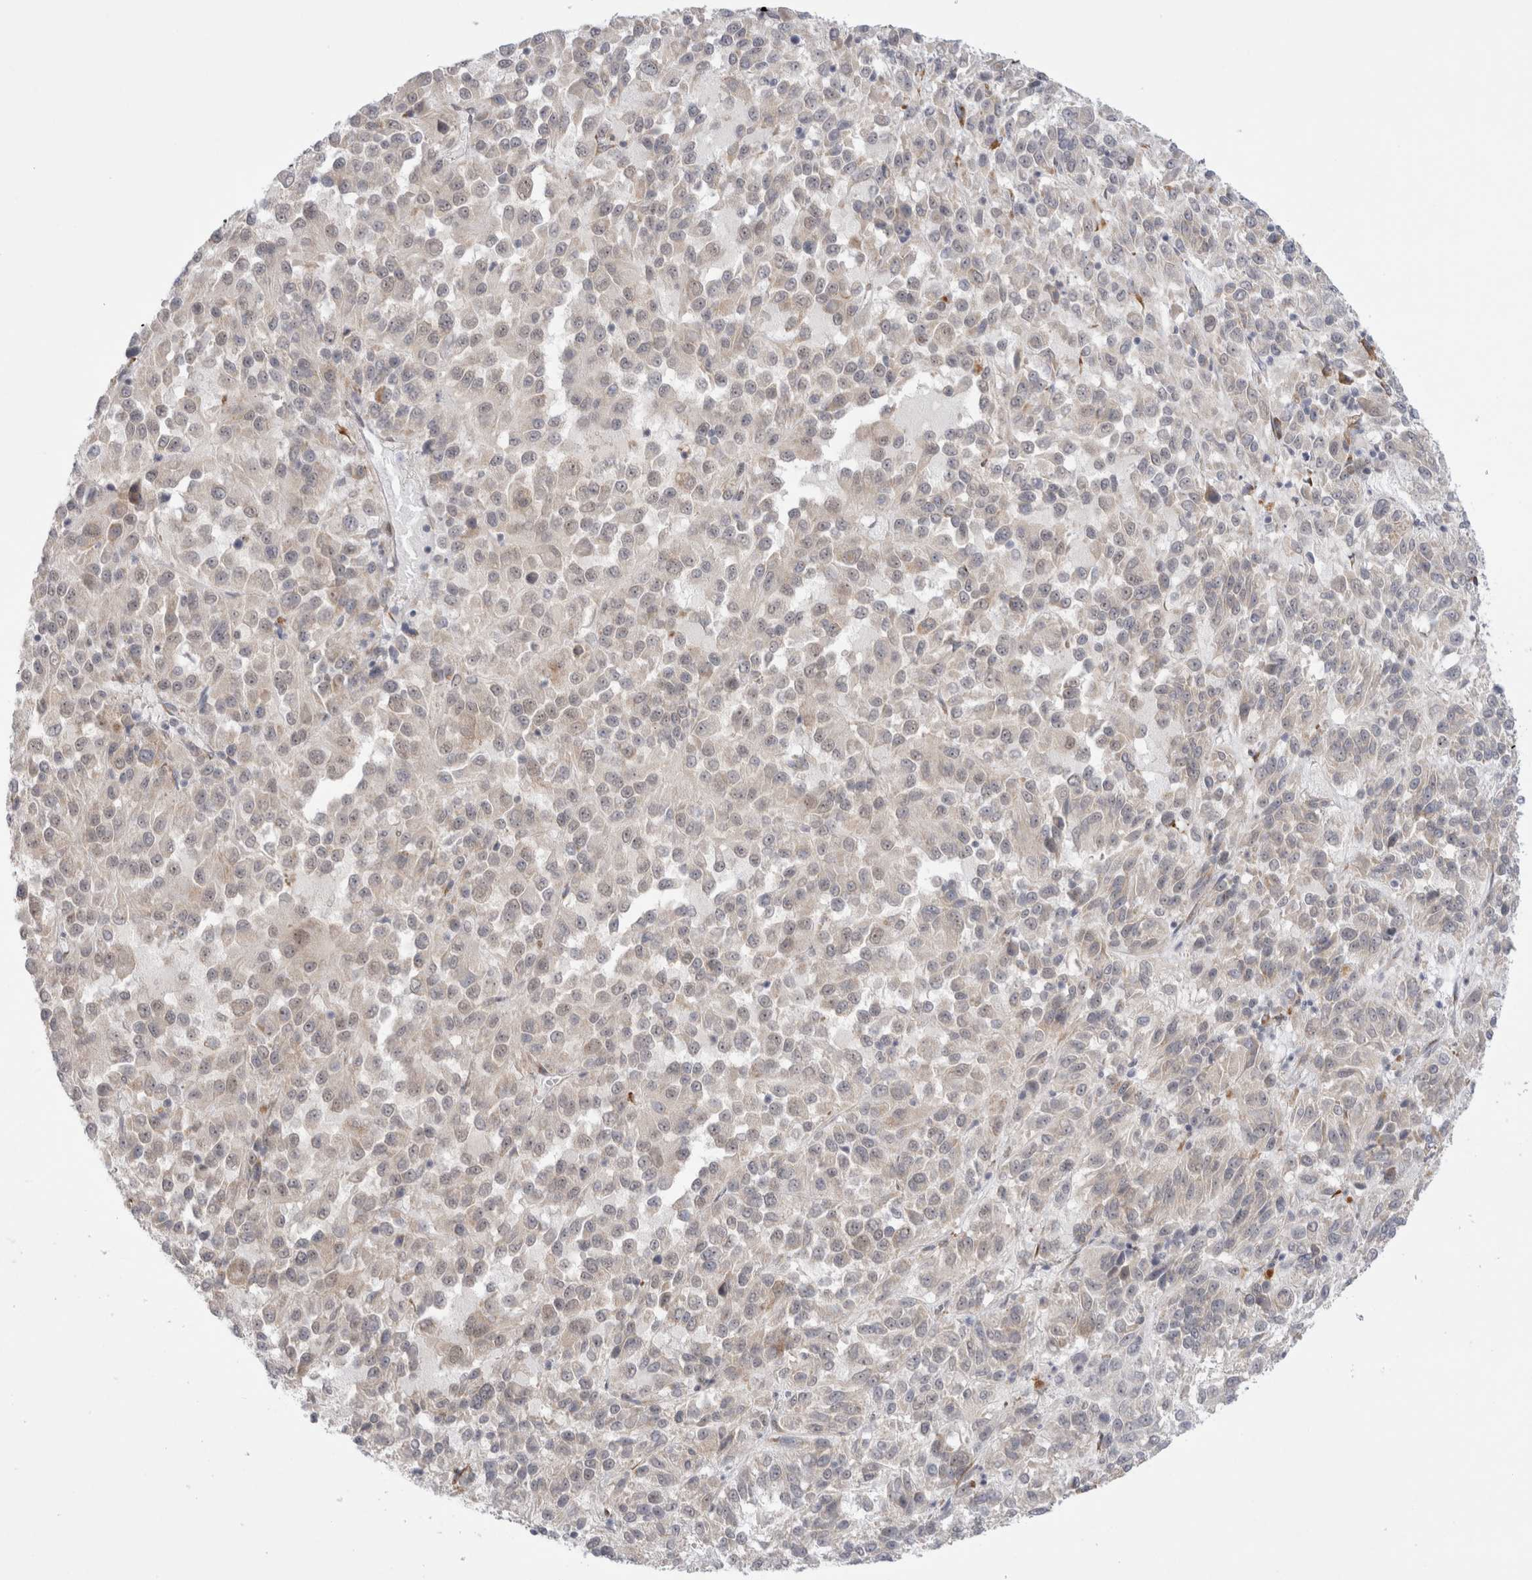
{"staining": {"intensity": "negative", "quantity": "none", "location": "none"}, "tissue": "melanoma", "cell_type": "Tumor cells", "image_type": "cancer", "snomed": [{"axis": "morphology", "description": "Malignant melanoma, Metastatic site"}, {"axis": "topography", "description": "Lung"}], "caption": "An IHC micrograph of melanoma is shown. There is no staining in tumor cells of melanoma.", "gene": "TRMT1L", "patient": {"sex": "male", "age": 64}}